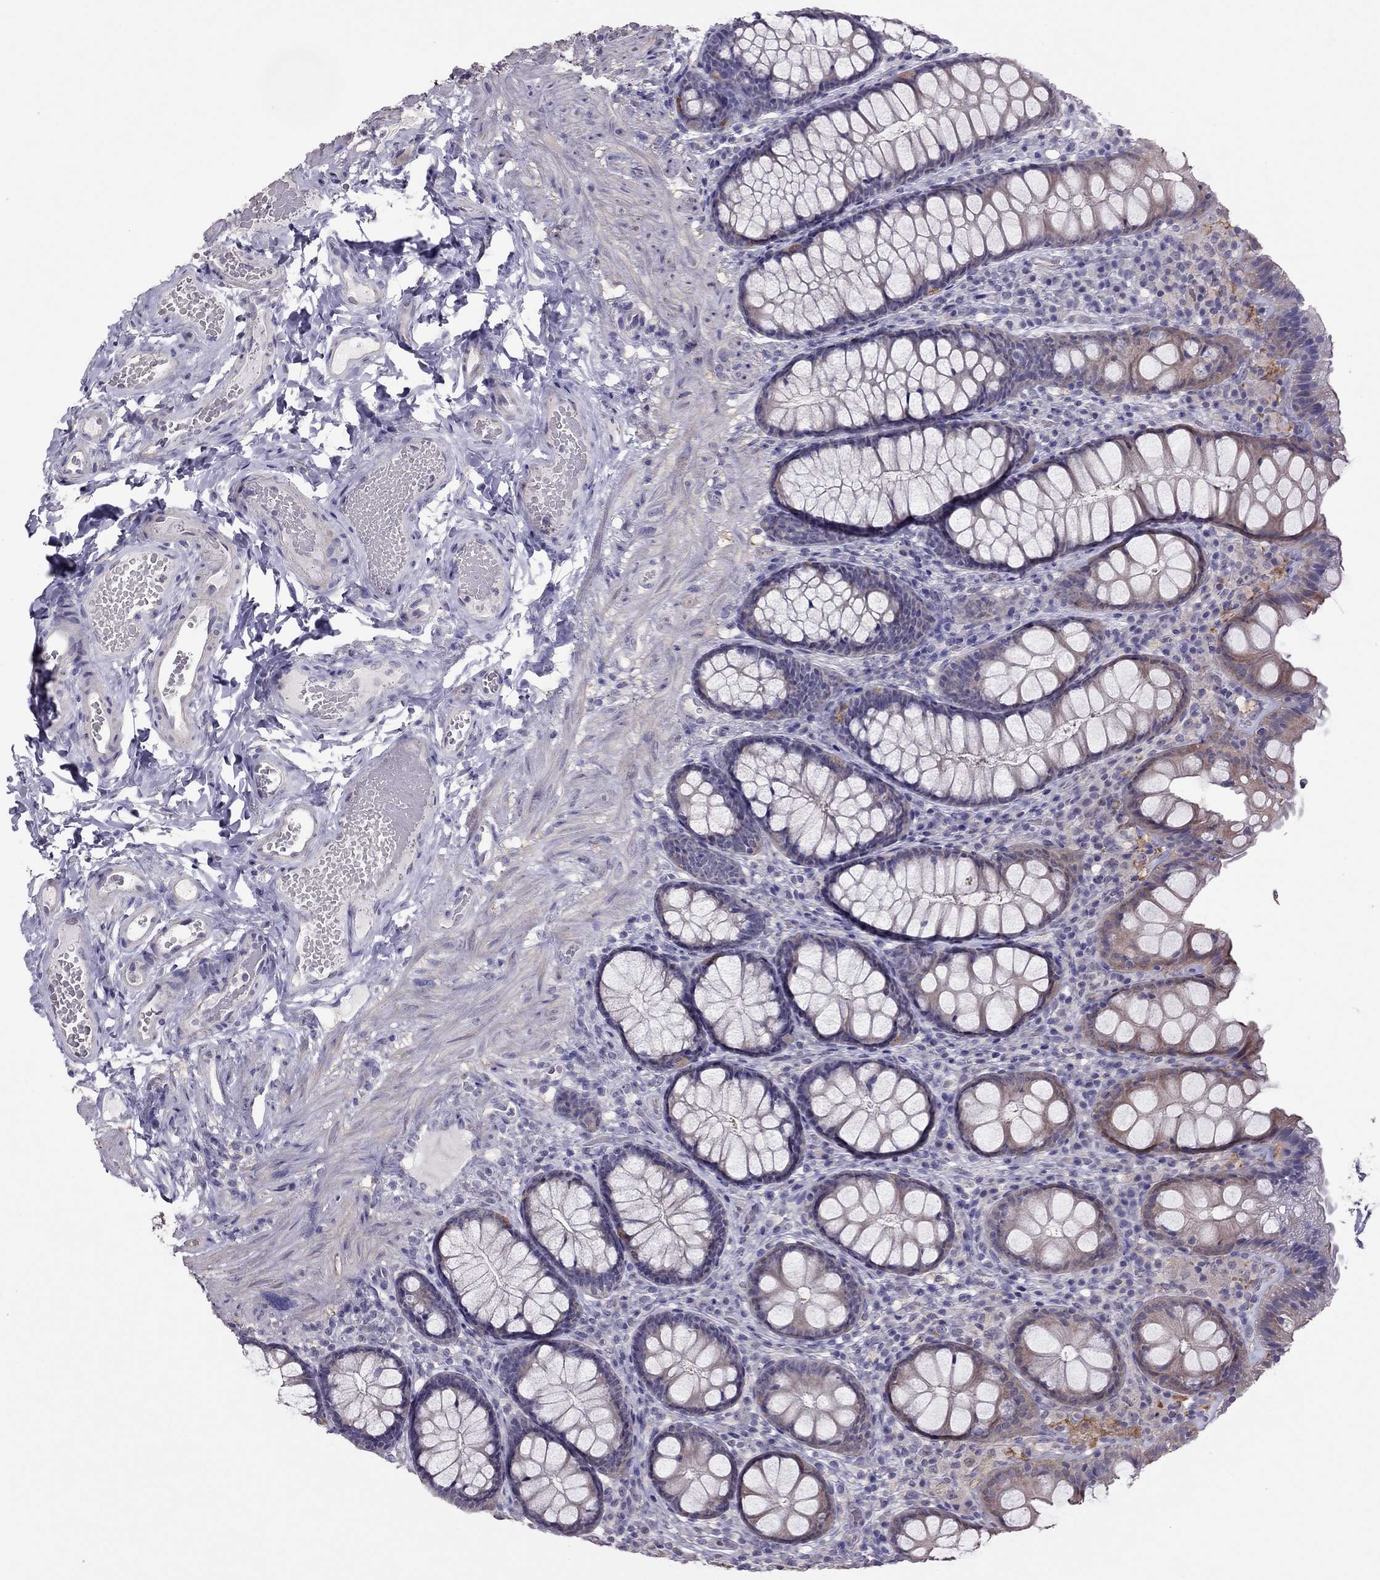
{"staining": {"intensity": "negative", "quantity": "none", "location": "none"}, "tissue": "colon", "cell_type": "Endothelial cells", "image_type": "normal", "snomed": [{"axis": "morphology", "description": "Normal tissue, NOS"}, {"axis": "topography", "description": "Colon"}], "caption": "Endothelial cells show no significant expression in normal colon. (Immunohistochemistry (ihc), brightfield microscopy, high magnification).", "gene": "LRRC46", "patient": {"sex": "female", "age": 86}}